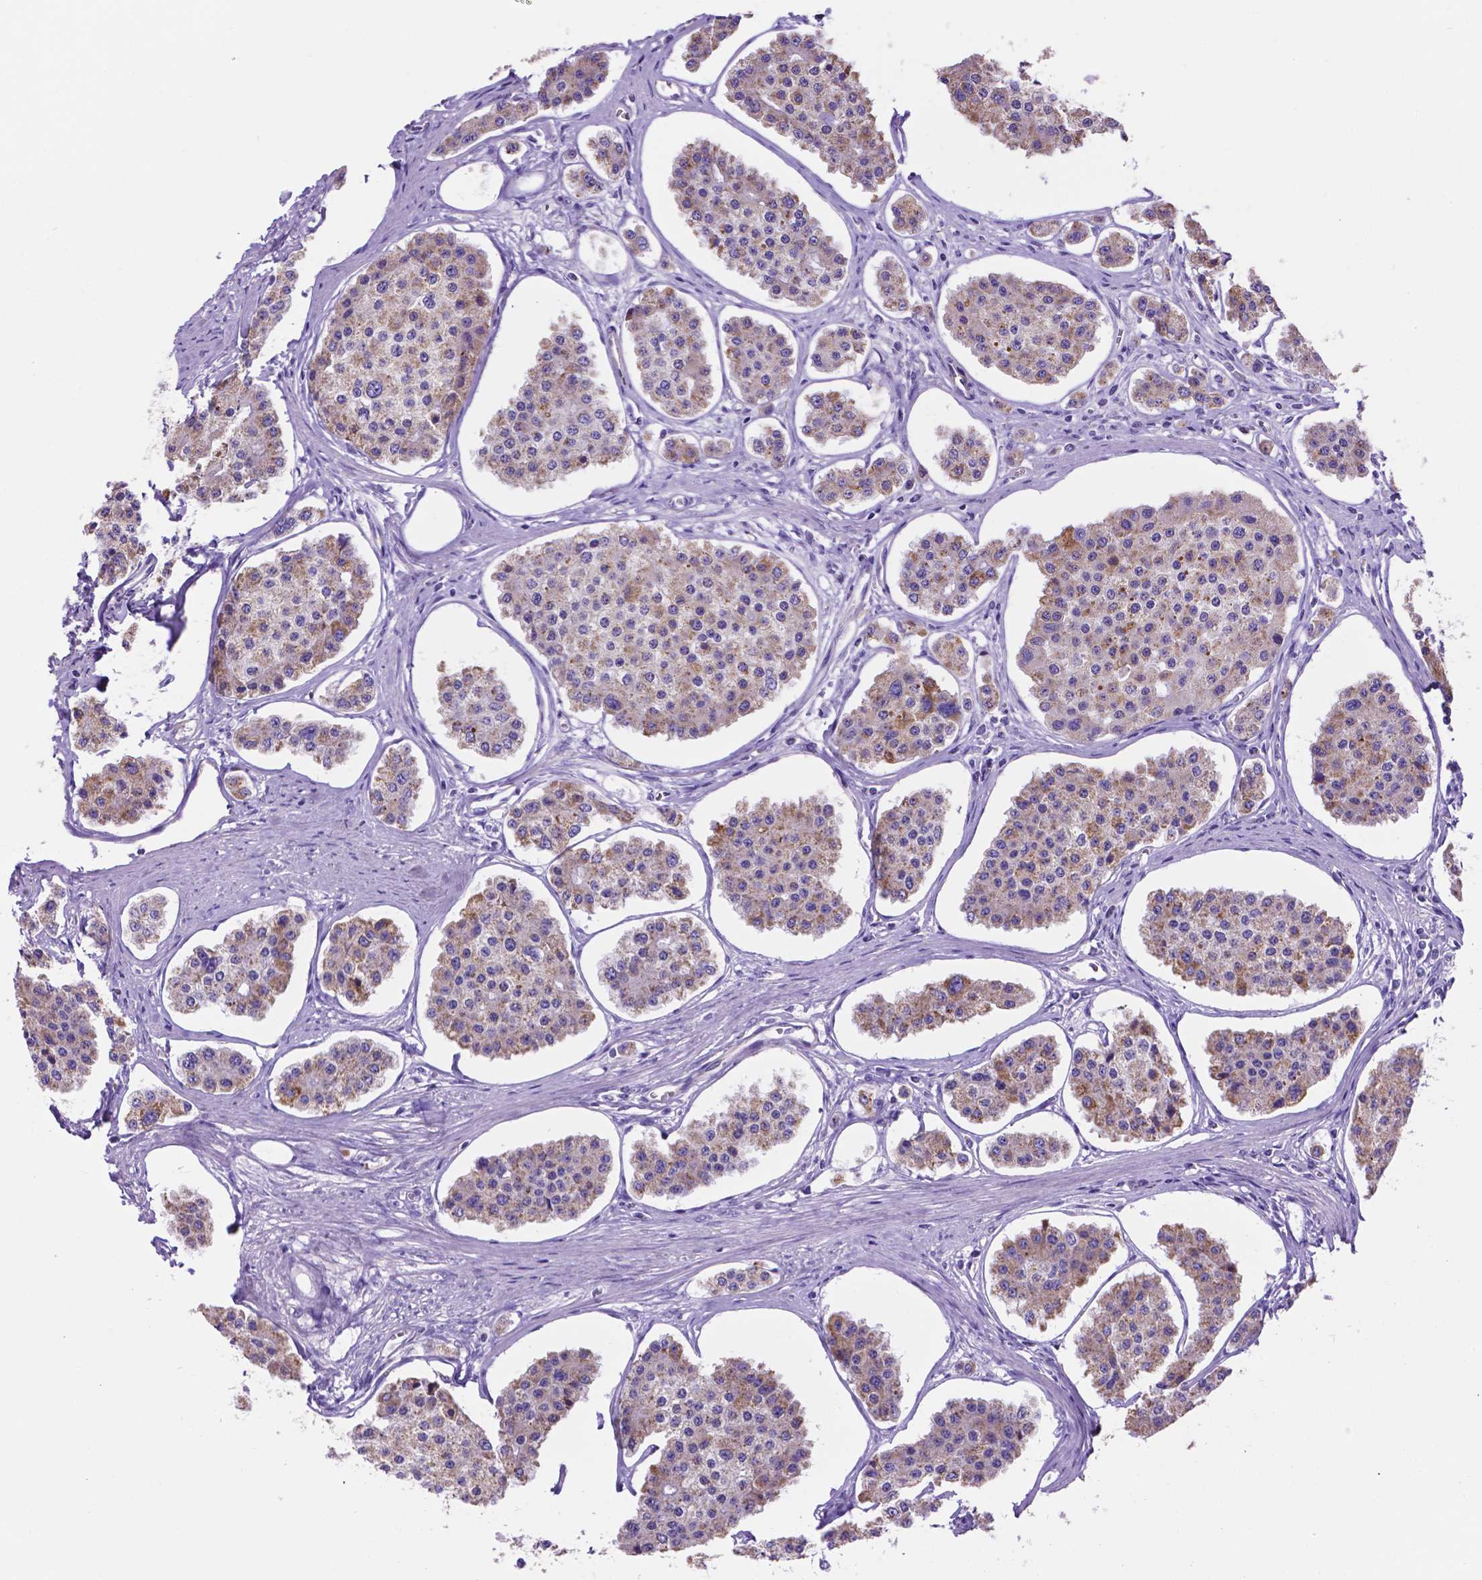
{"staining": {"intensity": "weak", "quantity": "25%-75%", "location": "cytoplasmic/membranous"}, "tissue": "carcinoid", "cell_type": "Tumor cells", "image_type": "cancer", "snomed": [{"axis": "morphology", "description": "Carcinoid, malignant, NOS"}, {"axis": "topography", "description": "Small intestine"}], "caption": "Immunohistochemical staining of human carcinoid shows weak cytoplasmic/membranous protein staining in approximately 25%-75% of tumor cells.", "gene": "TMEM121B", "patient": {"sex": "female", "age": 65}}